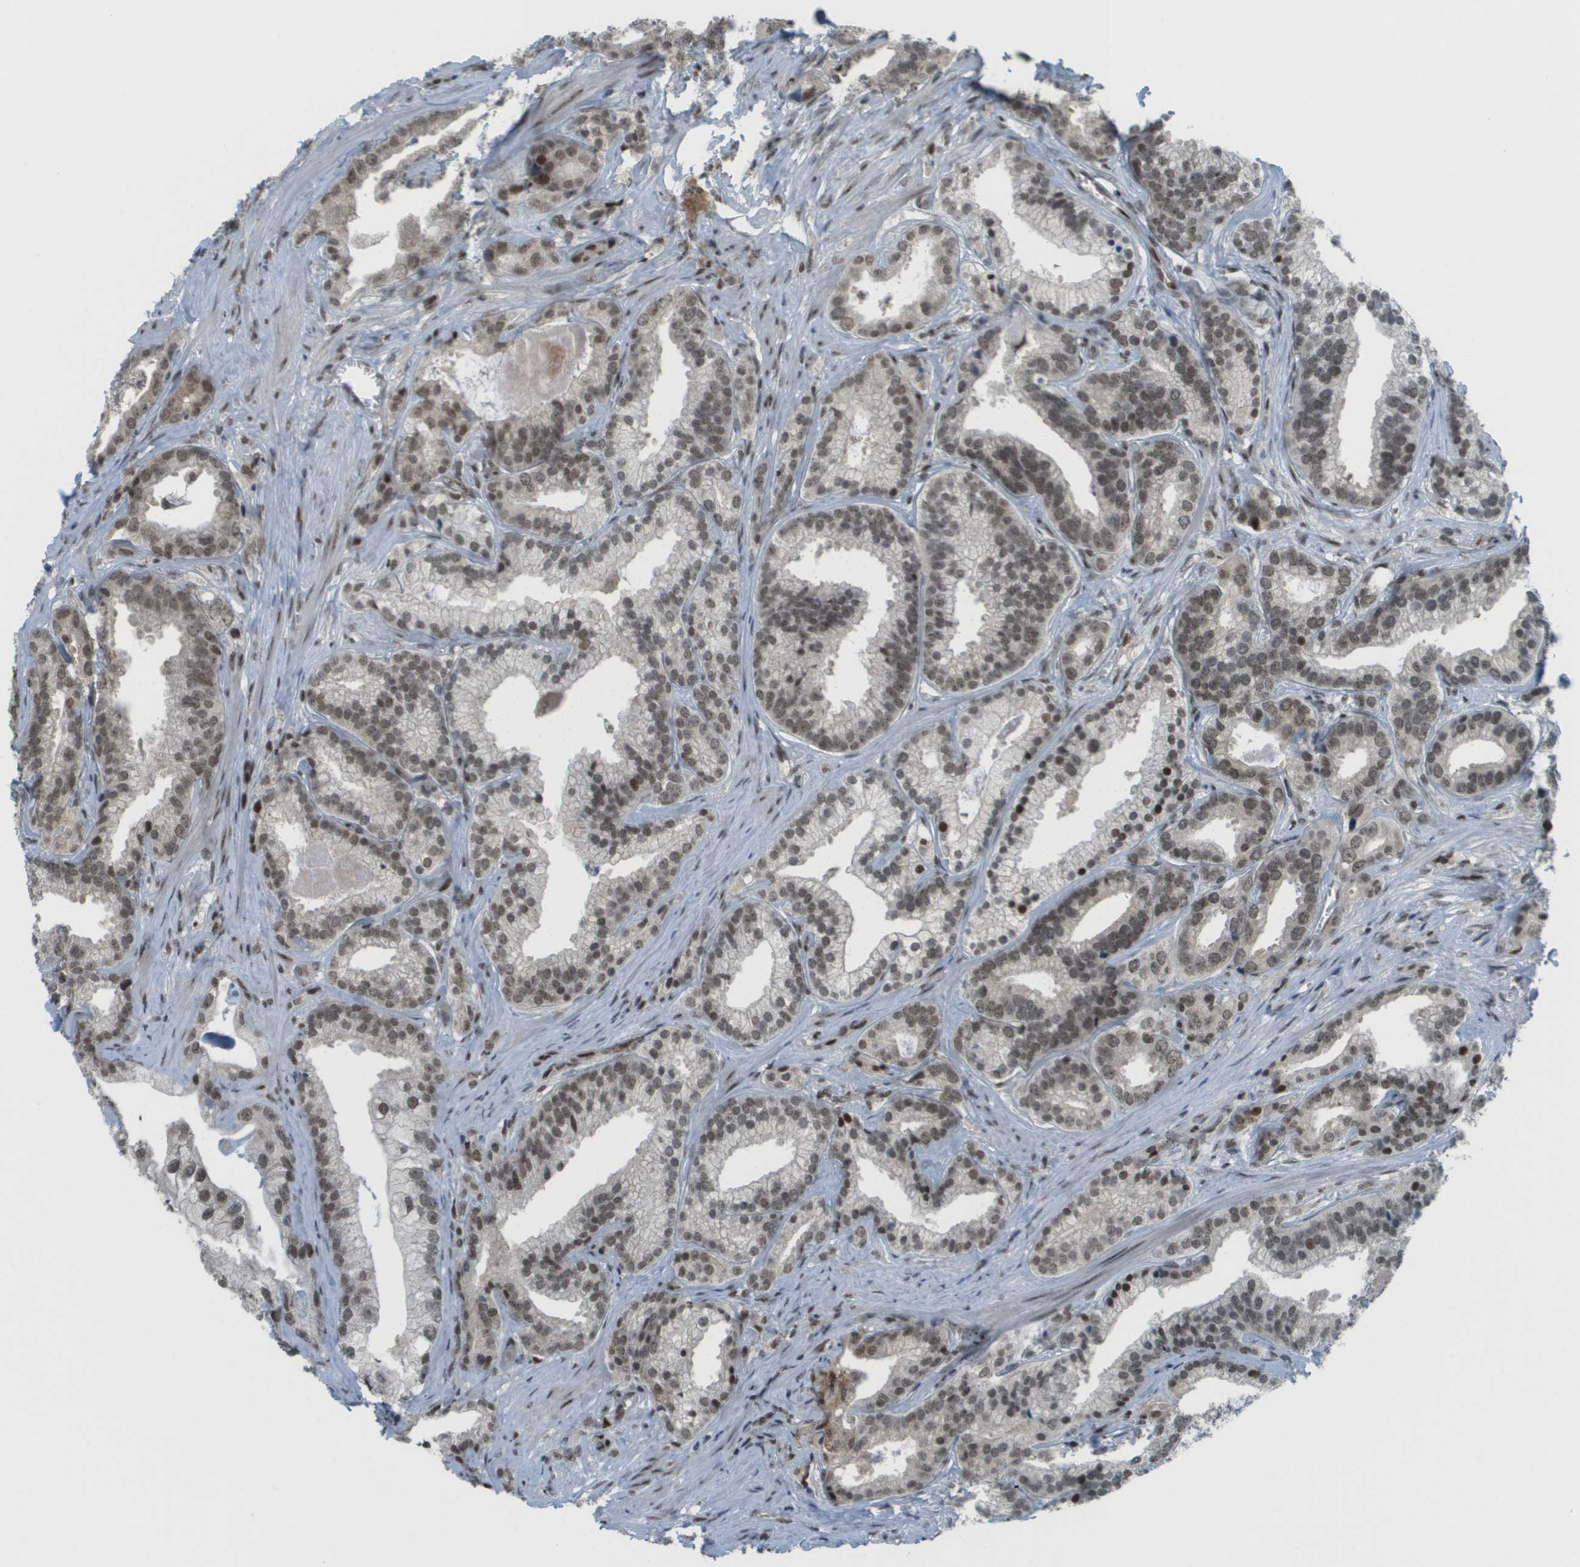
{"staining": {"intensity": "moderate", "quantity": ">75%", "location": "nuclear"}, "tissue": "prostate cancer", "cell_type": "Tumor cells", "image_type": "cancer", "snomed": [{"axis": "morphology", "description": "Adenocarcinoma, Low grade"}, {"axis": "topography", "description": "Prostate"}], "caption": "The immunohistochemical stain highlights moderate nuclear expression in tumor cells of prostate cancer tissue.", "gene": "IRF7", "patient": {"sex": "male", "age": 59}}